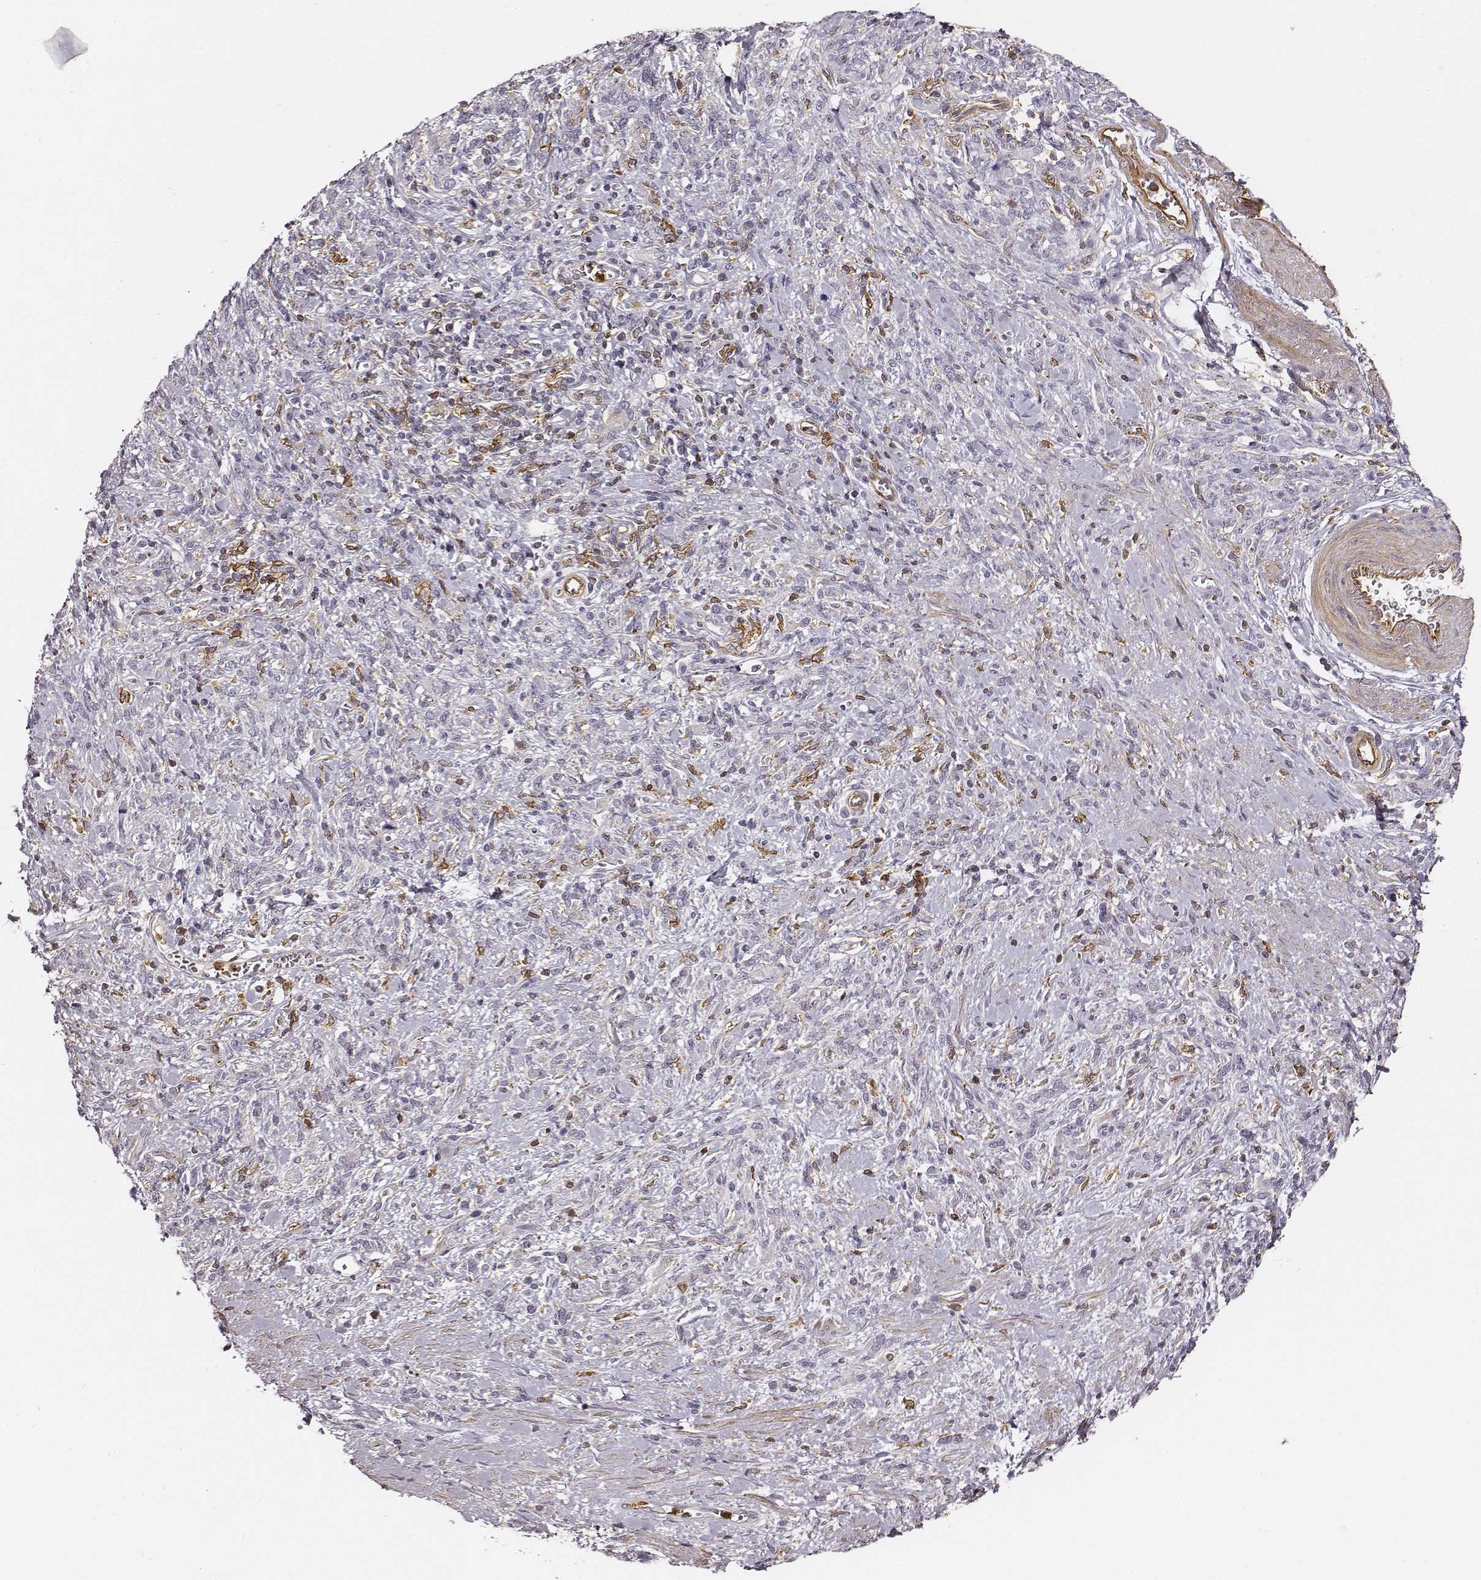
{"staining": {"intensity": "negative", "quantity": "none", "location": "none"}, "tissue": "stomach cancer", "cell_type": "Tumor cells", "image_type": "cancer", "snomed": [{"axis": "morphology", "description": "Adenocarcinoma, NOS"}, {"axis": "topography", "description": "Stomach"}], "caption": "Immunohistochemical staining of human stomach cancer displays no significant expression in tumor cells.", "gene": "ZYX", "patient": {"sex": "female", "age": 57}}